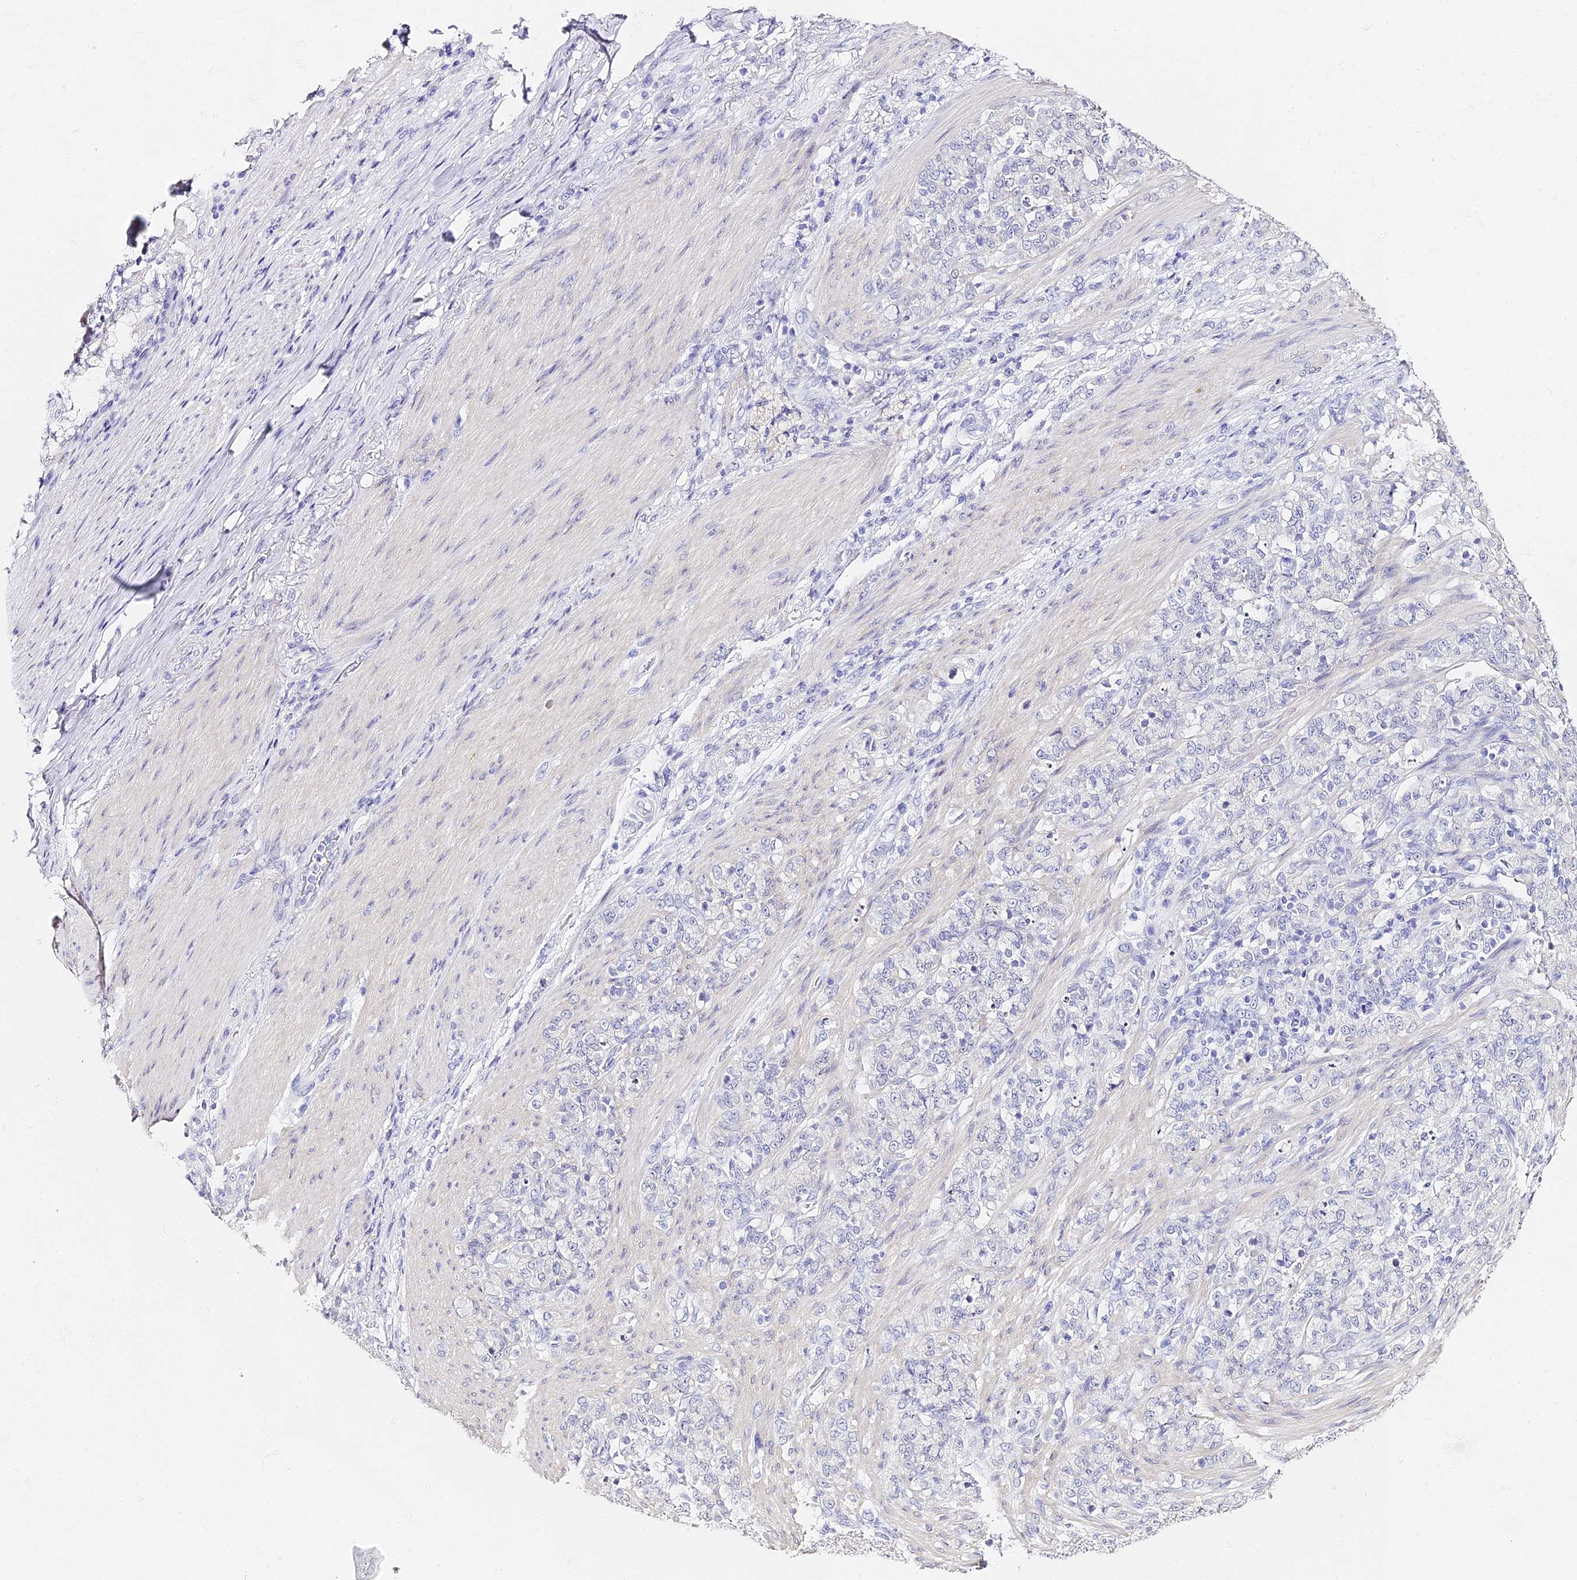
{"staining": {"intensity": "negative", "quantity": "none", "location": "none"}, "tissue": "stomach cancer", "cell_type": "Tumor cells", "image_type": "cancer", "snomed": [{"axis": "morphology", "description": "Adenocarcinoma, NOS"}, {"axis": "topography", "description": "Stomach"}], "caption": "DAB (3,3'-diaminobenzidine) immunohistochemical staining of stomach cancer displays no significant expression in tumor cells.", "gene": "ABHD14A-ACY1", "patient": {"sex": "female", "age": 79}}